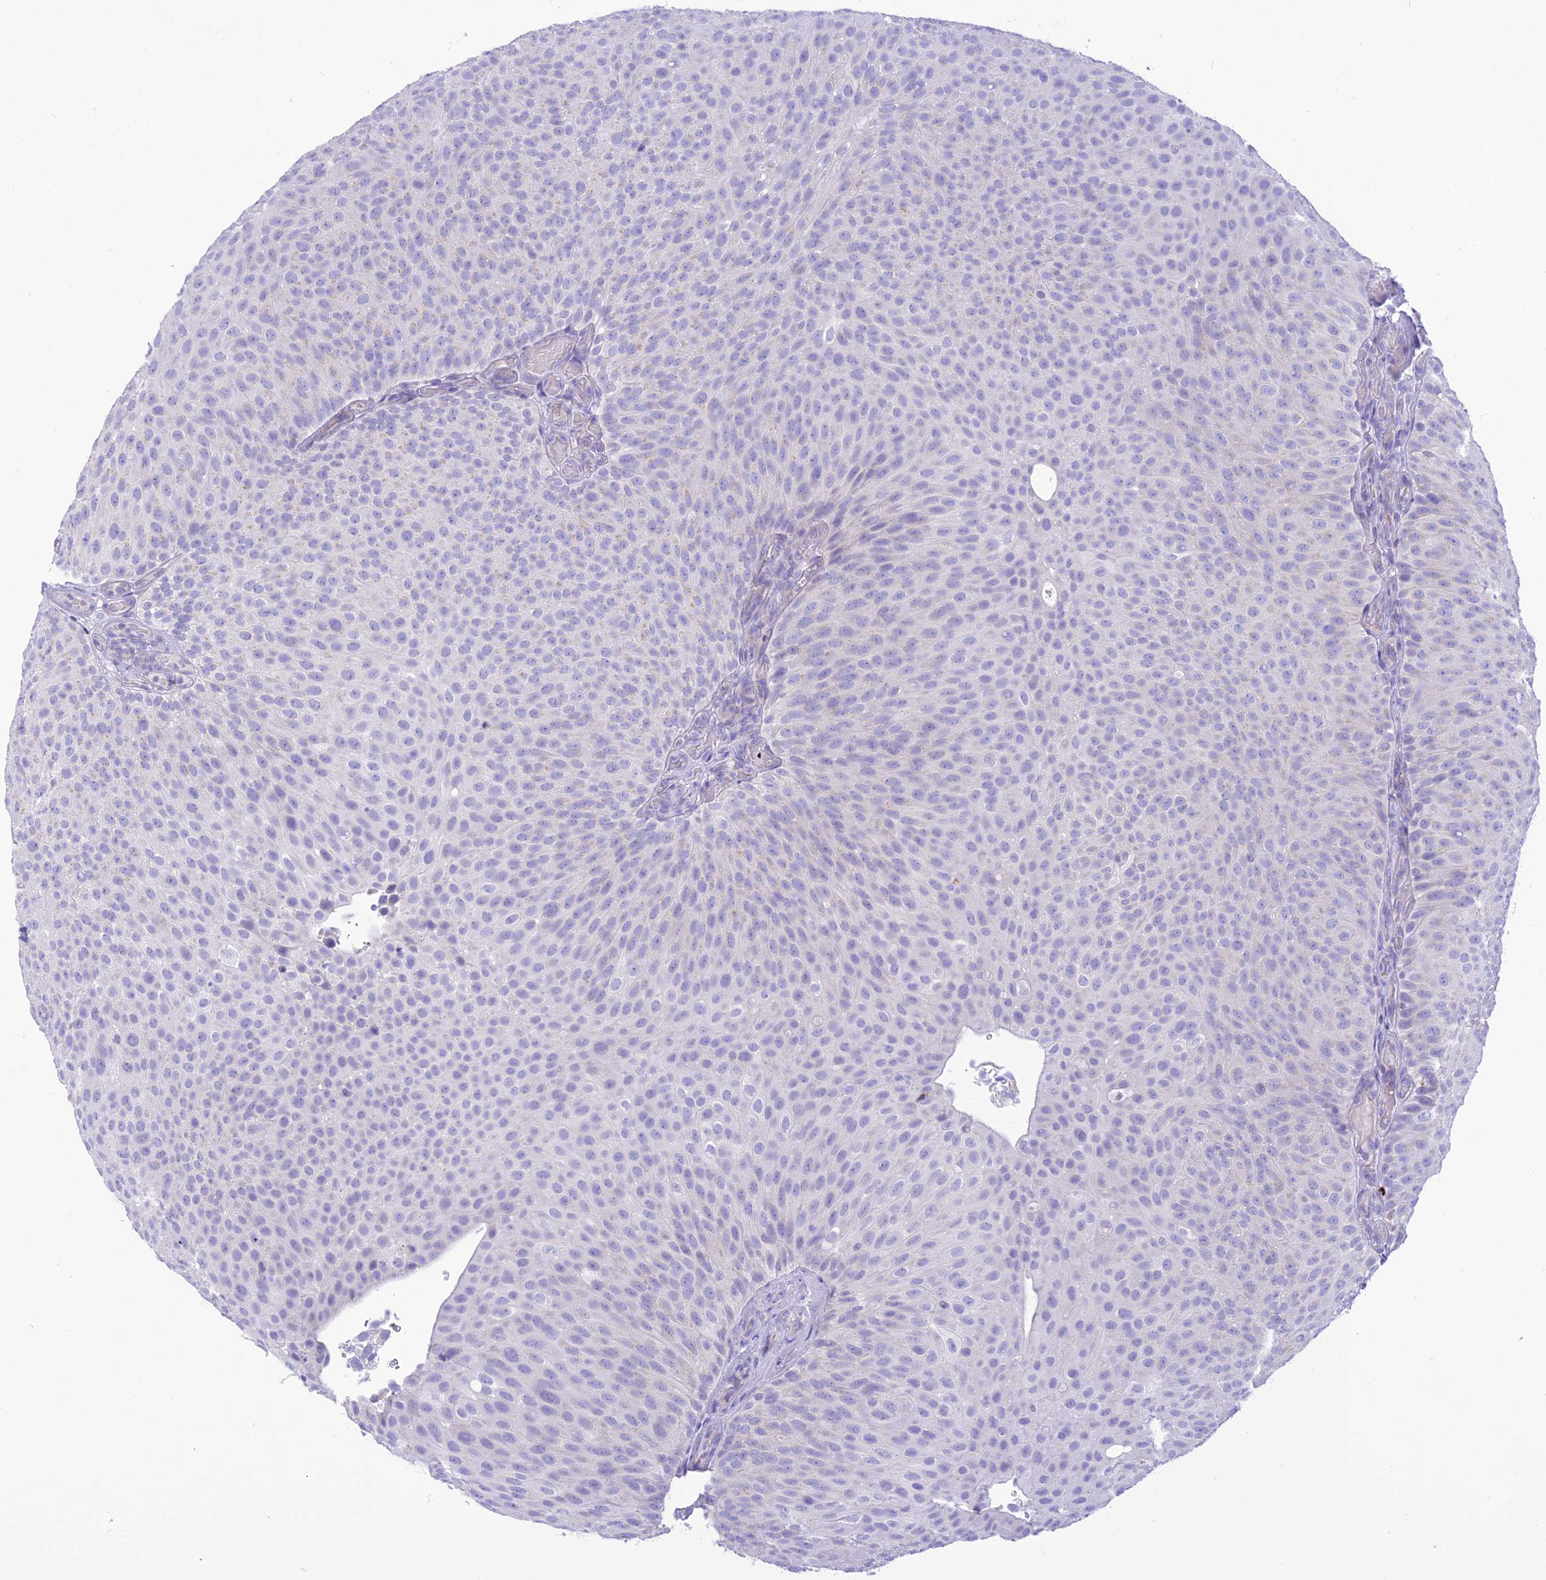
{"staining": {"intensity": "negative", "quantity": "none", "location": "none"}, "tissue": "urothelial cancer", "cell_type": "Tumor cells", "image_type": "cancer", "snomed": [{"axis": "morphology", "description": "Urothelial carcinoma, Low grade"}, {"axis": "topography", "description": "Urinary bladder"}], "caption": "IHC histopathology image of neoplastic tissue: human urothelial carcinoma (low-grade) stained with DAB reveals no significant protein staining in tumor cells.", "gene": "DHDH", "patient": {"sex": "male", "age": 78}}